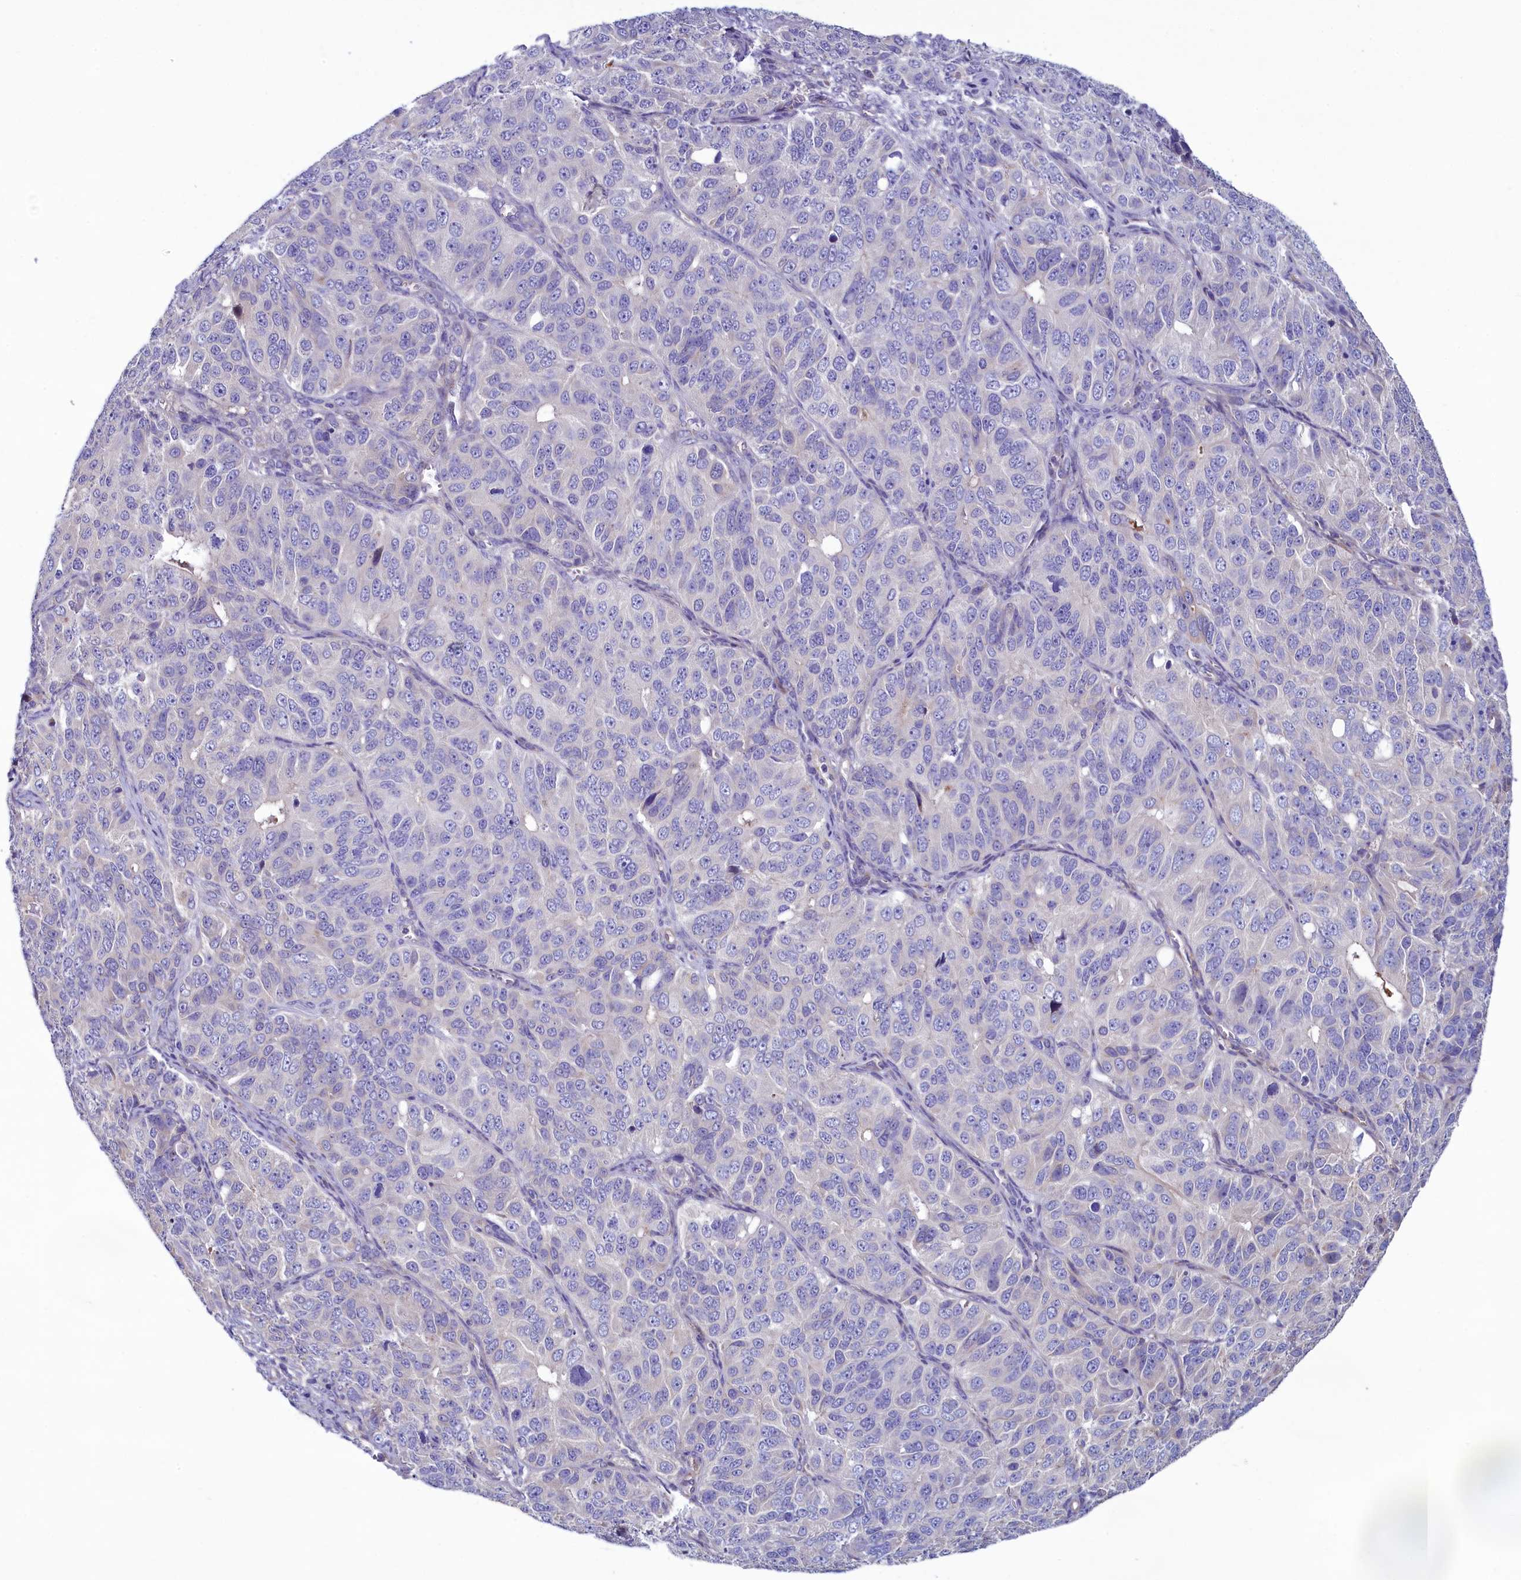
{"staining": {"intensity": "negative", "quantity": "none", "location": "none"}, "tissue": "ovarian cancer", "cell_type": "Tumor cells", "image_type": "cancer", "snomed": [{"axis": "morphology", "description": "Carcinoma, endometroid"}, {"axis": "topography", "description": "Ovary"}], "caption": "IHC histopathology image of ovarian cancer stained for a protein (brown), which reveals no staining in tumor cells. The staining was performed using DAB (3,3'-diaminobenzidine) to visualize the protein expression in brown, while the nuclei were stained in blue with hematoxylin (Magnification: 20x).", "gene": "KRBOX5", "patient": {"sex": "female", "age": 51}}